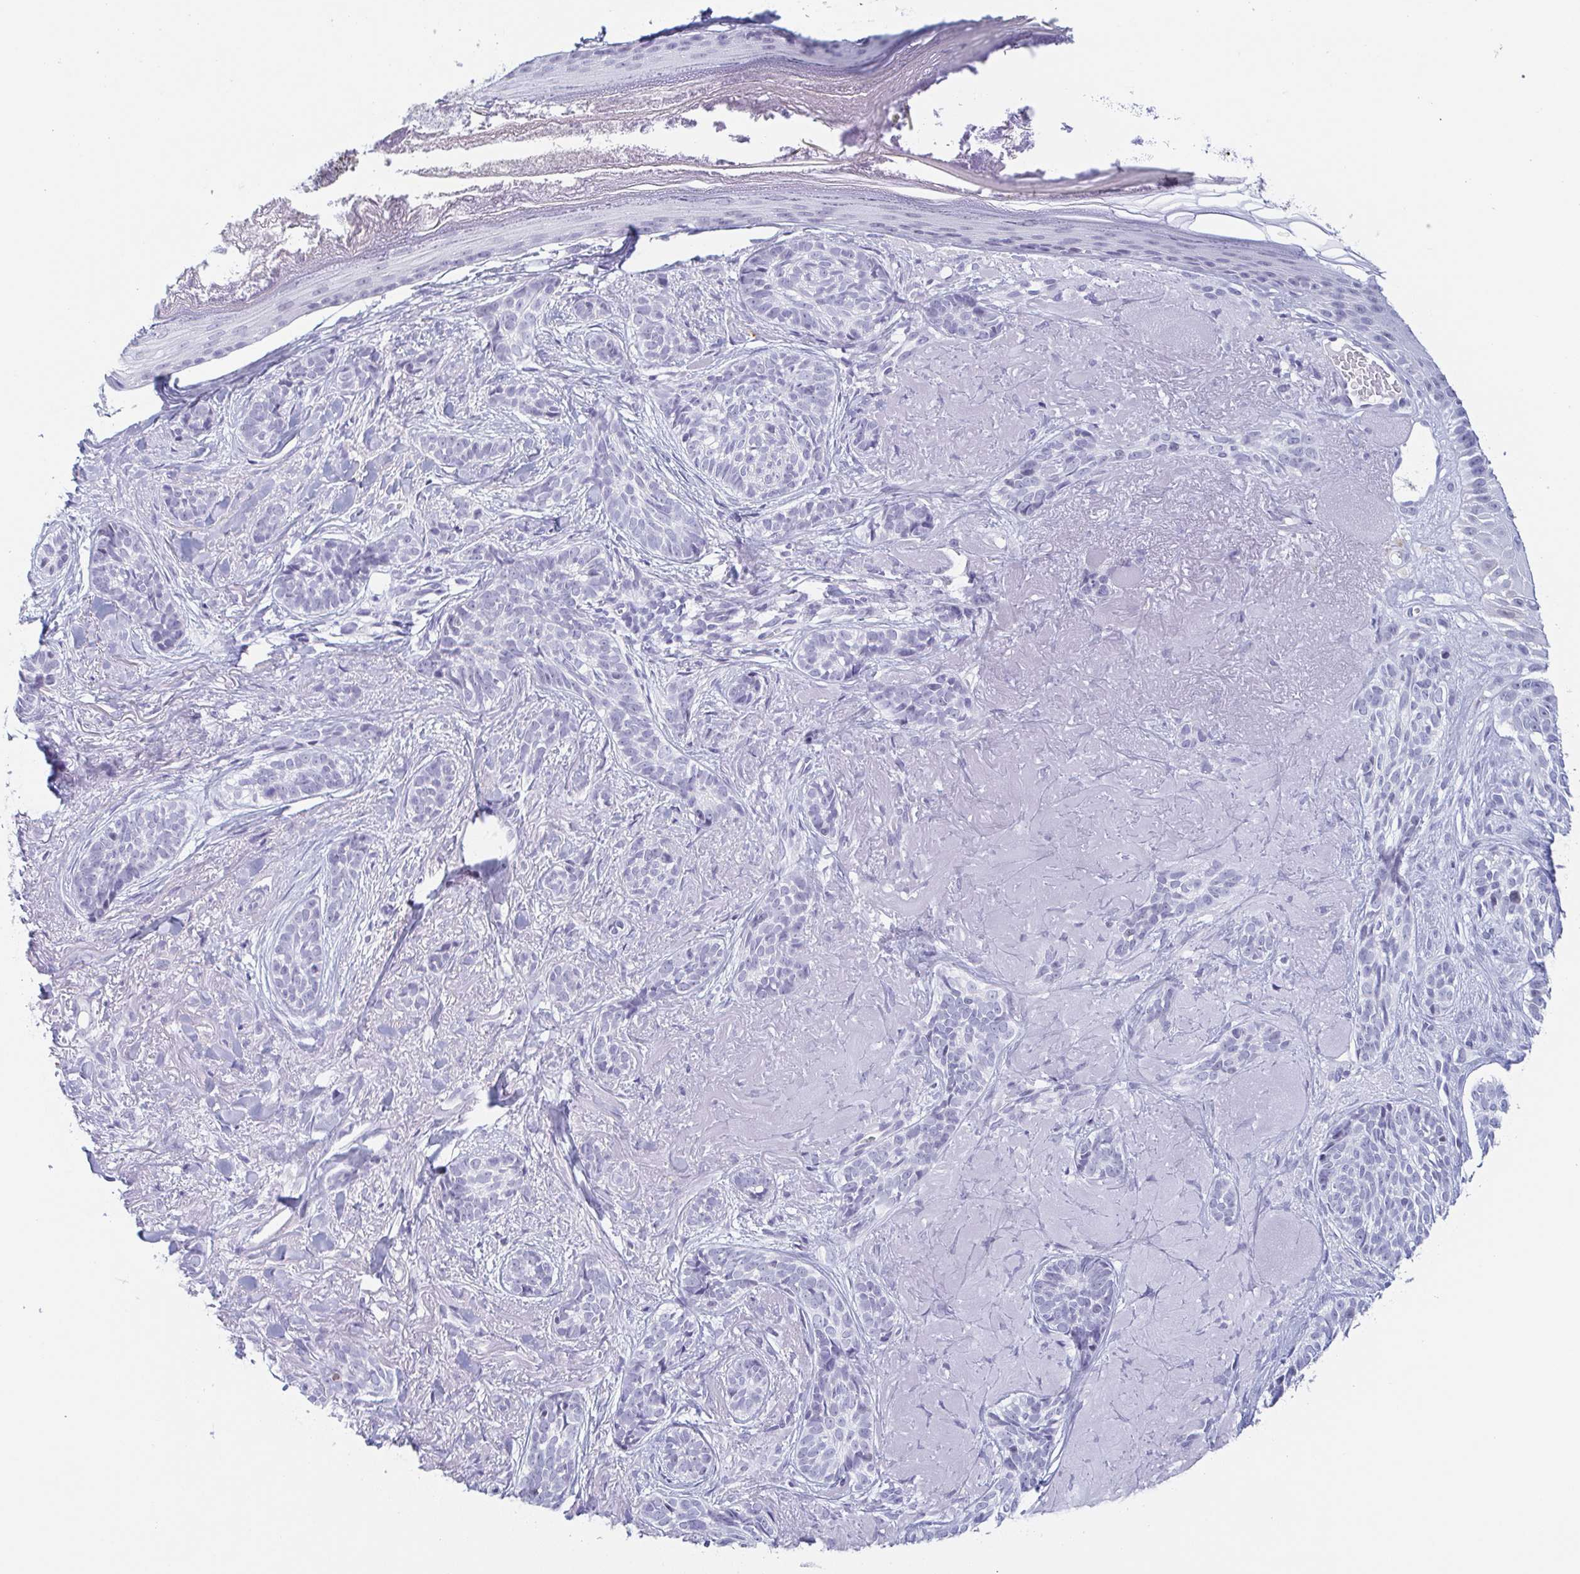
{"staining": {"intensity": "negative", "quantity": "none", "location": "none"}, "tissue": "skin cancer", "cell_type": "Tumor cells", "image_type": "cancer", "snomed": [{"axis": "morphology", "description": "Basal cell carcinoma"}, {"axis": "morphology", "description": "BCC, high aggressive"}, {"axis": "topography", "description": "Skin"}], "caption": "Tumor cells show no significant protein positivity in skin cancer (bcc,  high aggressive).", "gene": "REG4", "patient": {"sex": "female", "age": 79}}